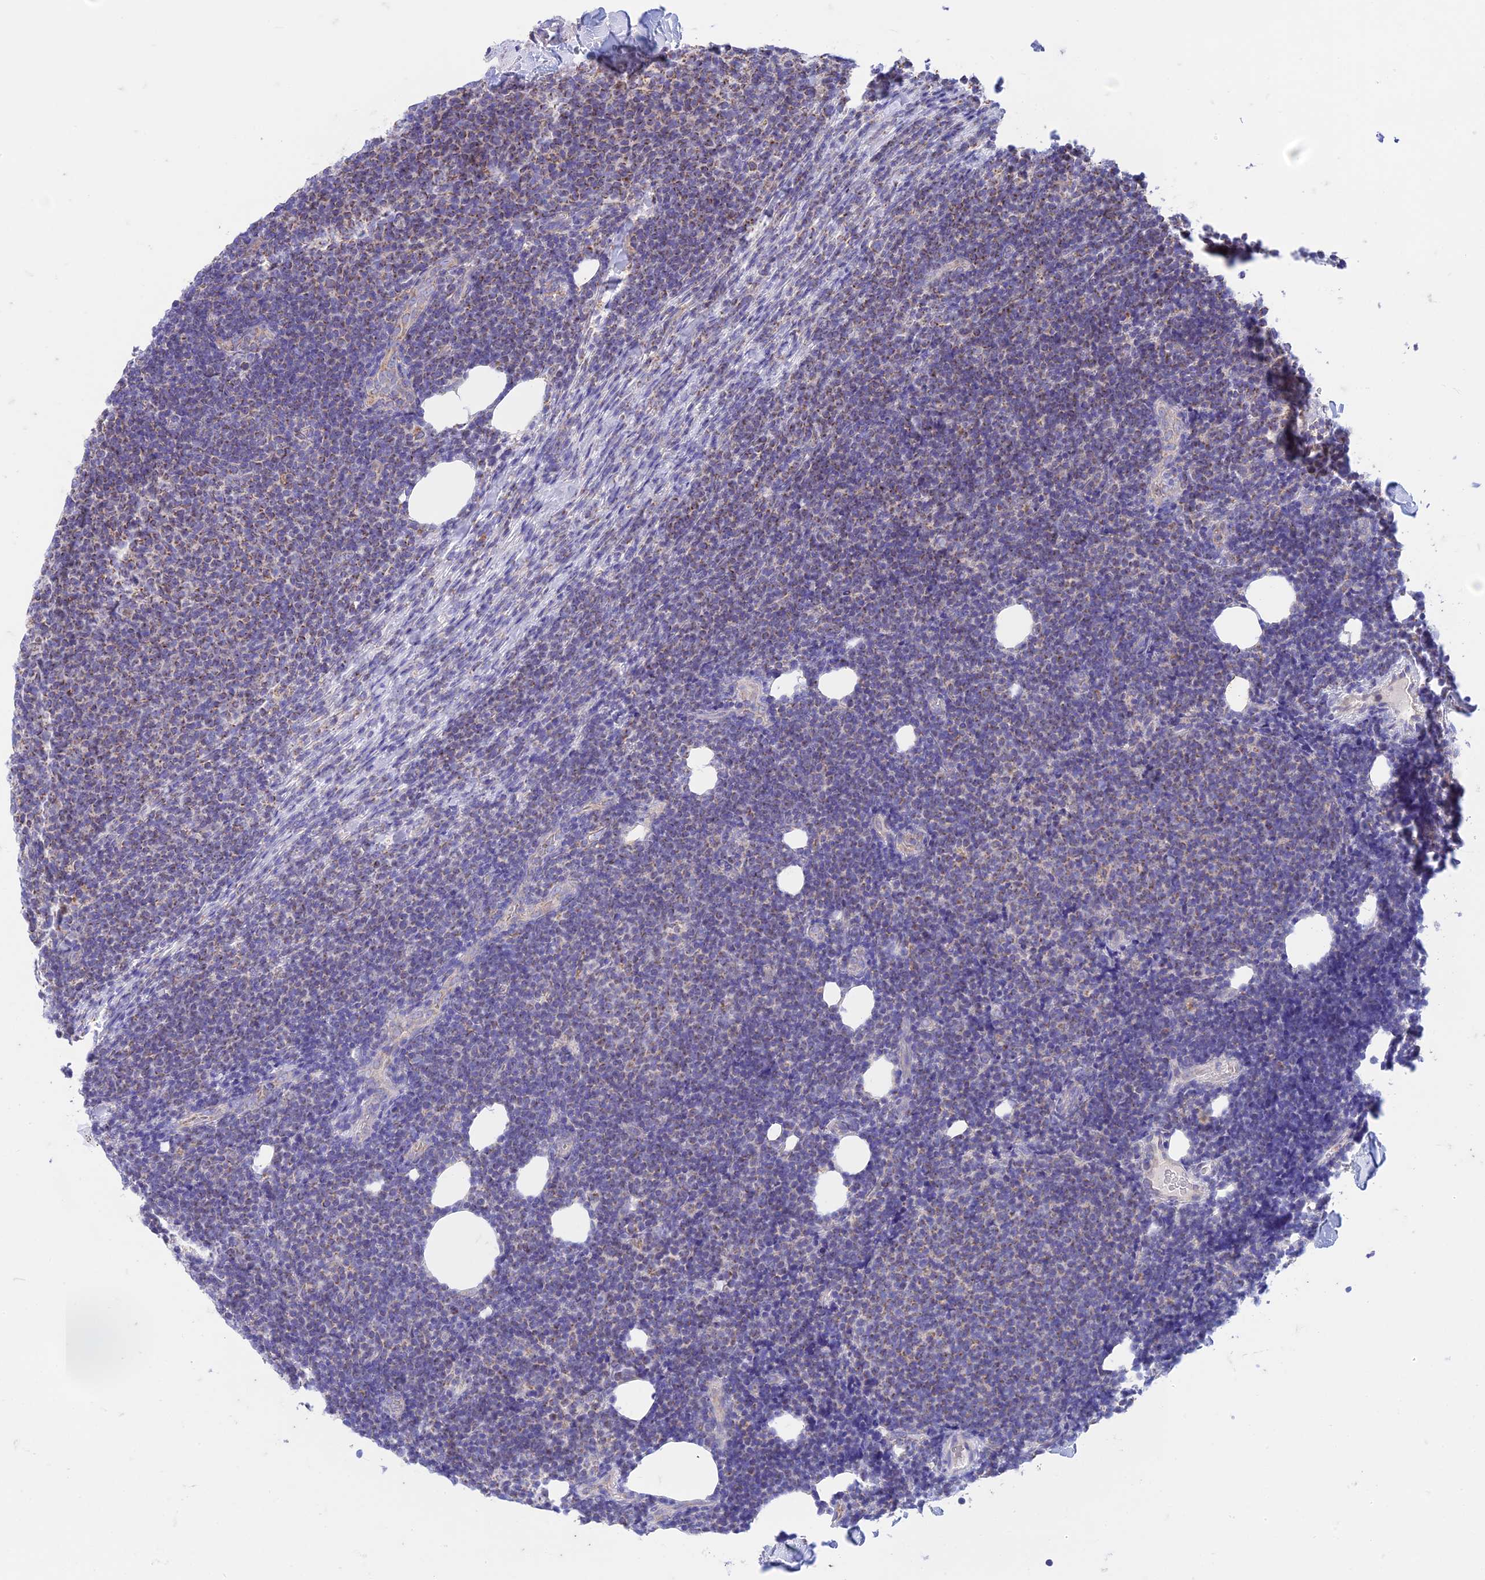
{"staining": {"intensity": "weak", "quantity": "<25%", "location": "cytoplasmic/membranous"}, "tissue": "lymphoma", "cell_type": "Tumor cells", "image_type": "cancer", "snomed": [{"axis": "morphology", "description": "Malignant lymphoma, non-Hodgkin's type, Low grade"}, {"axis": "topography", "description": "Lymph node"}], "caption": "Tumor cells are negative for brown protein staining in lymphoma. (DAB (3,3'-diaminobenzidine) immunohistochemistry visualized using brightfield microscopy, high magnification).", "gene": "ZNF181", "patient": {"sex": "male", "age": 66}}